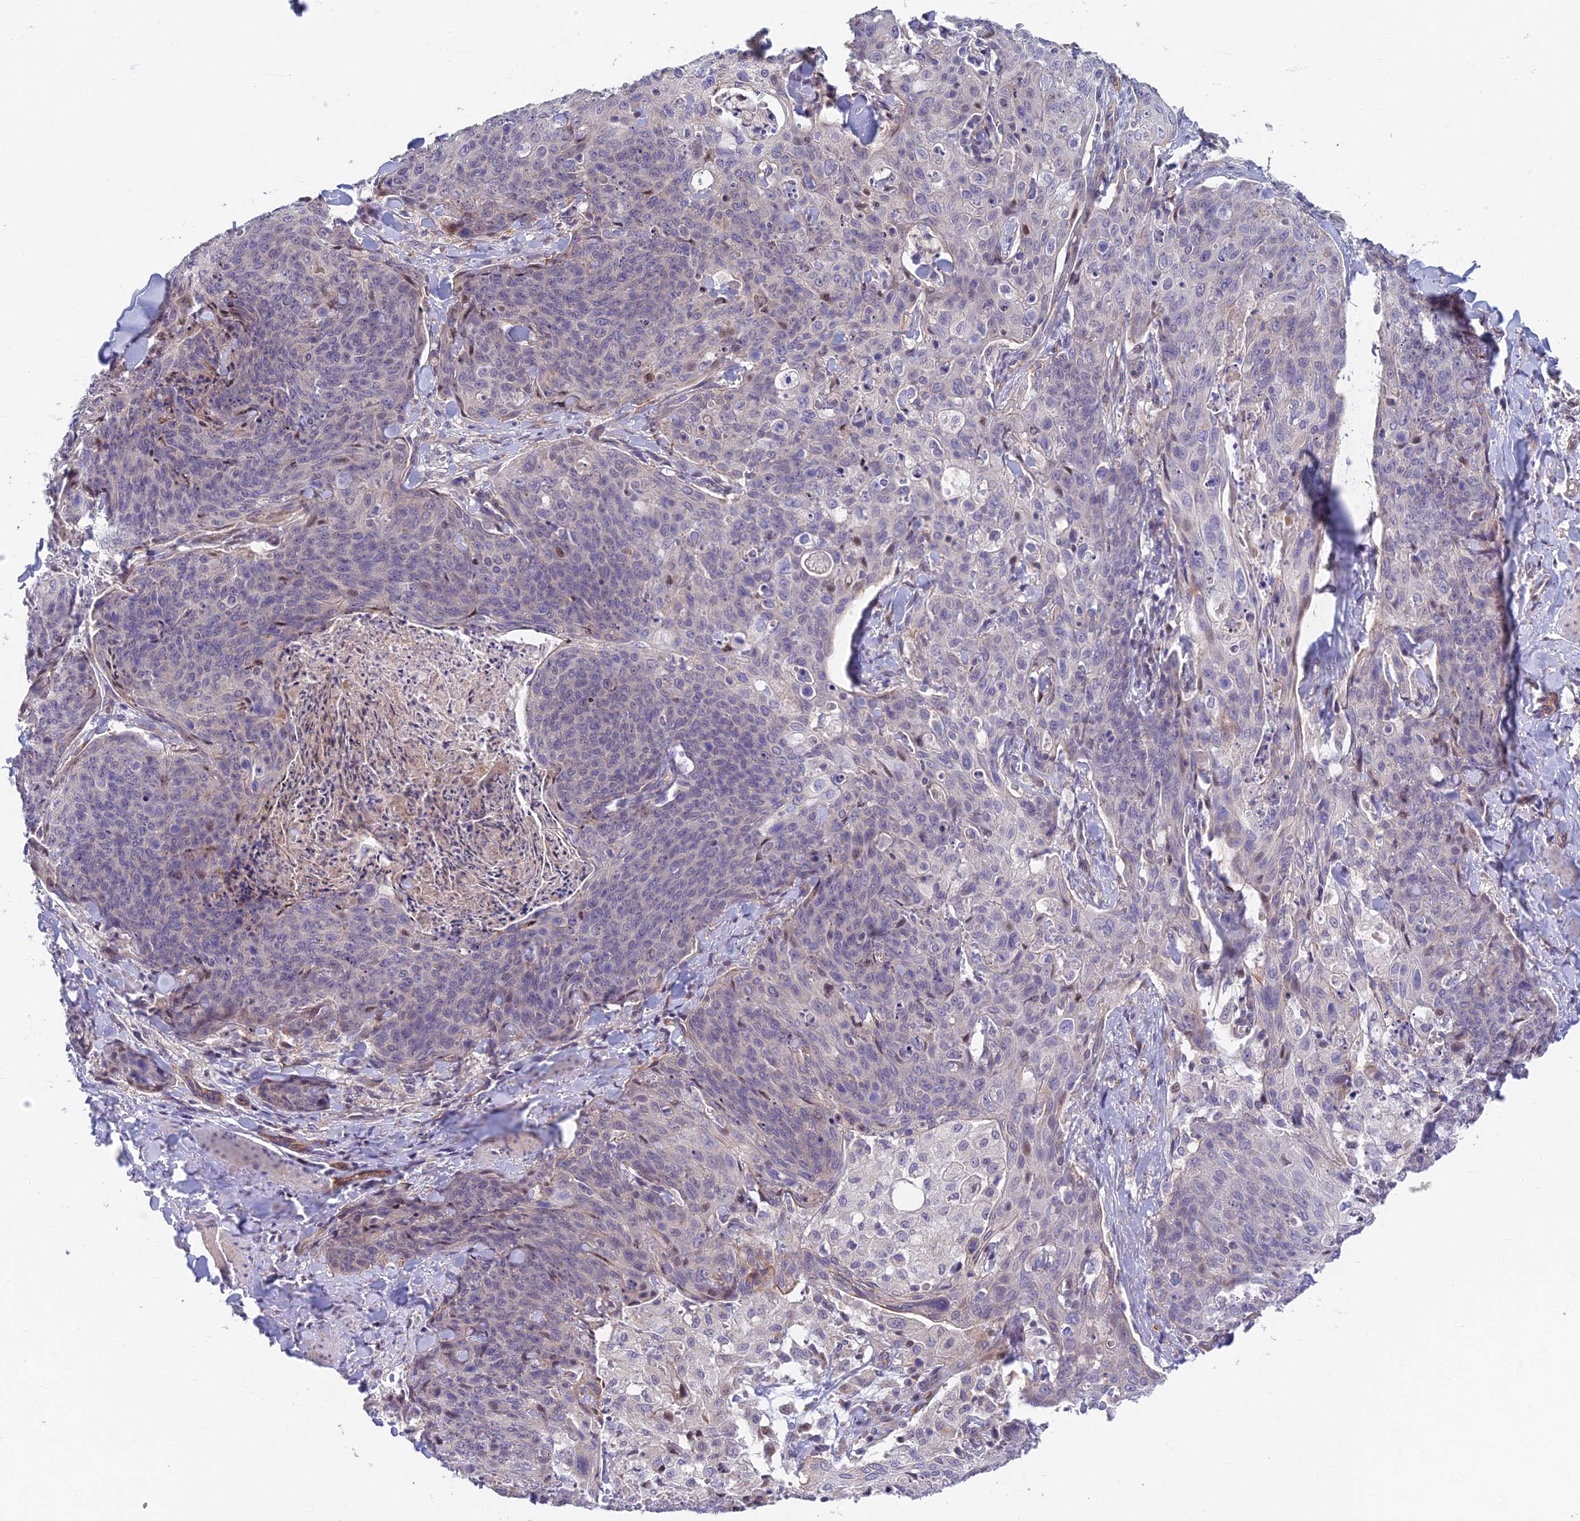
{"staining": {"intensity": "negative", "quantity": "none", "location": "none"}, "tissue": "skin cancer", "cell_type": "Tumor cells", "image_type": "cancer", "snomed": [{"axis": "morphology", "description": "Squamous cell carcinoma, NOS"}, {"axis": "topography", "description": "Skin"}, {"axis": "topography", "description": "Vulva"}], "caption": "Tumor cells show no significant staining in skin cancer (squamous cell carcinoma).", "gene": "RHBDL2", "patient": {"sex": "female", "age": 85}}